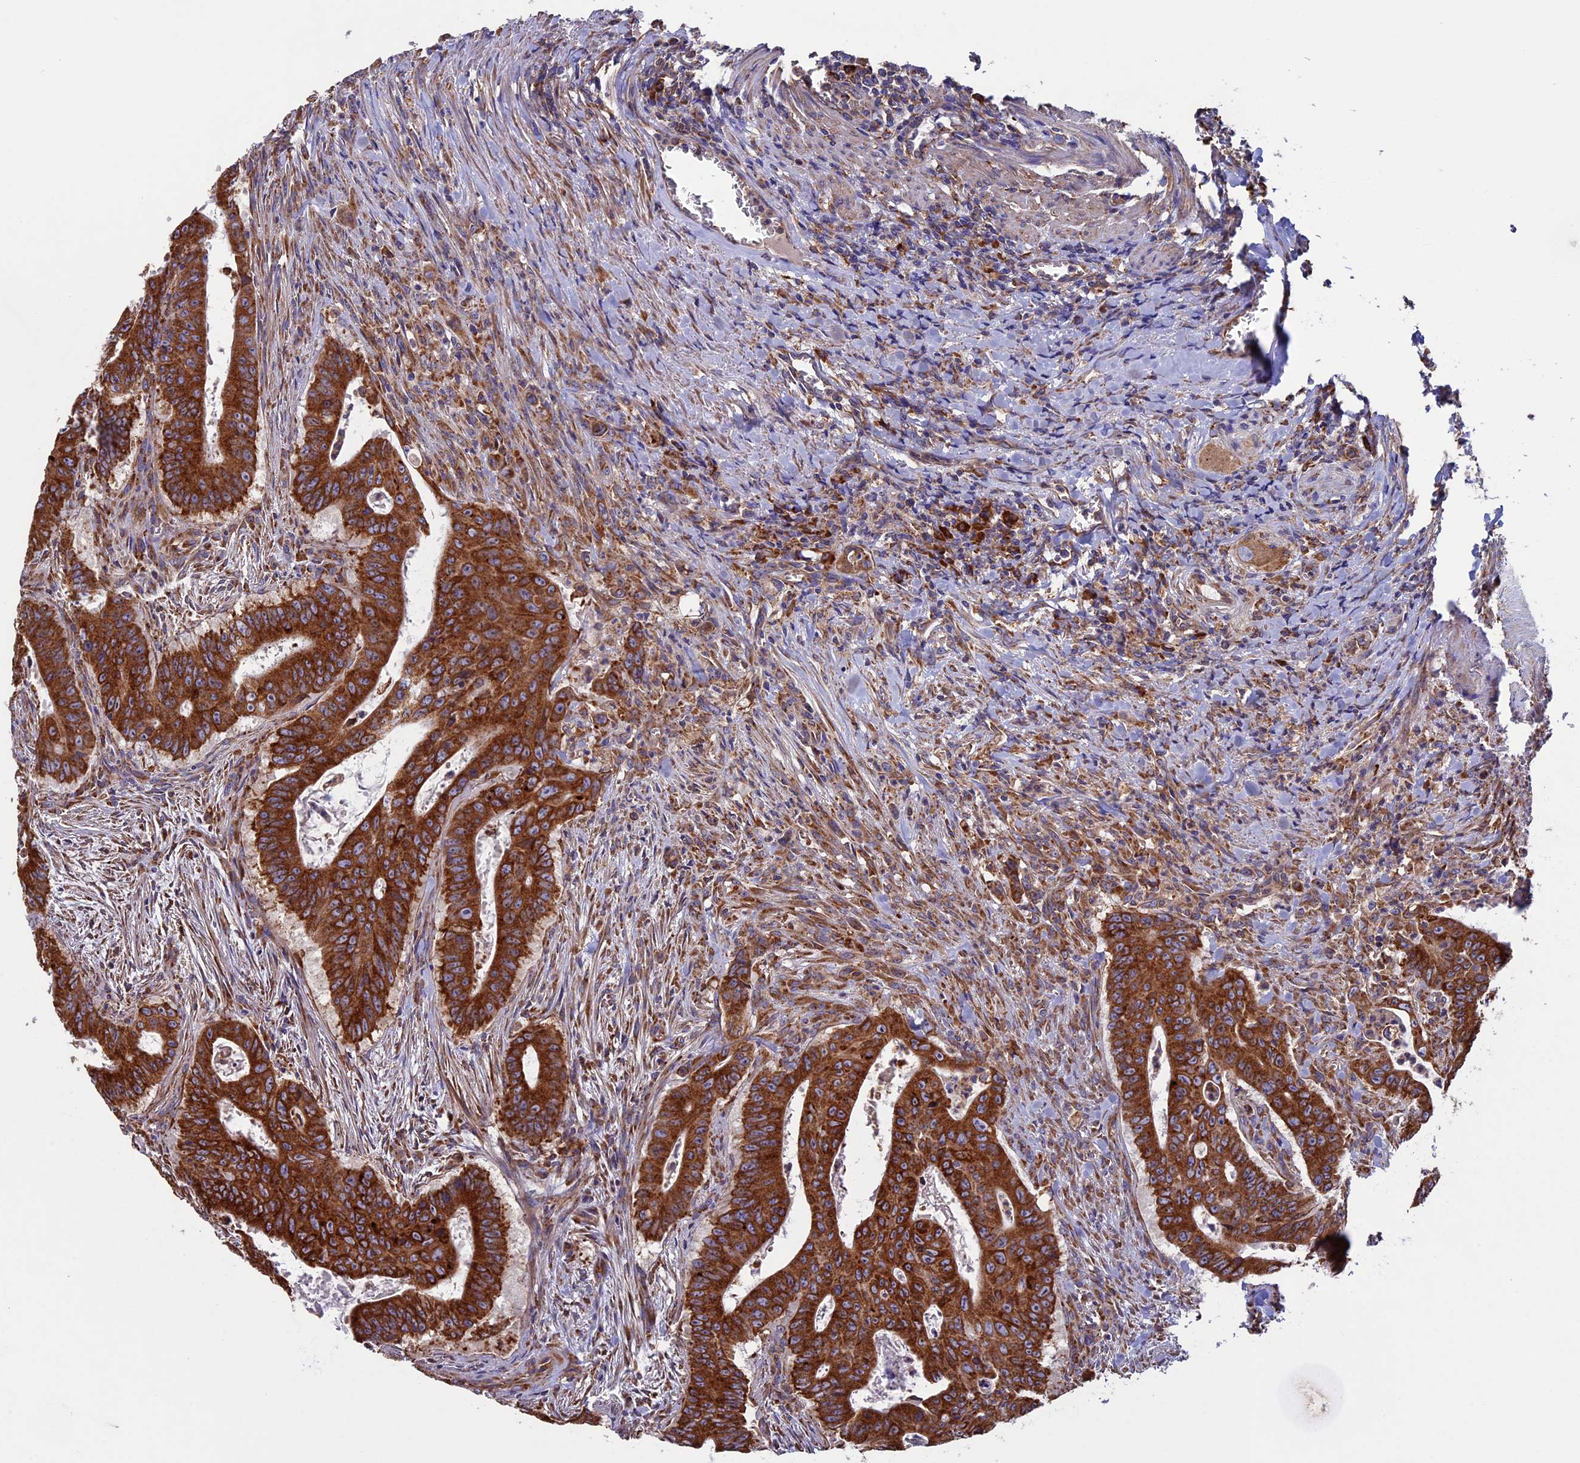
{"staining": {"intensity": "strong", "quantity": ">75%", "location": "cytoplasmic/membranous"}, "tissue": "colorectal cancer", "cell_type": "Tumor cells", "image_type": "cancer", "snomed": [{"axis": "morphology", "description": "Adenocarcinoma, NOS"}, {"axis": "topography", "description": "Rectum"}], "caption": "Protein expression analysis of colorectal cancer (adenocarcinoma) demonstrates strong cytoplasmic/membranous positivity in approximately >75% of tumor cells.", "gene": "BTBD3", "patient": {"sex": "female", "age": 75}}